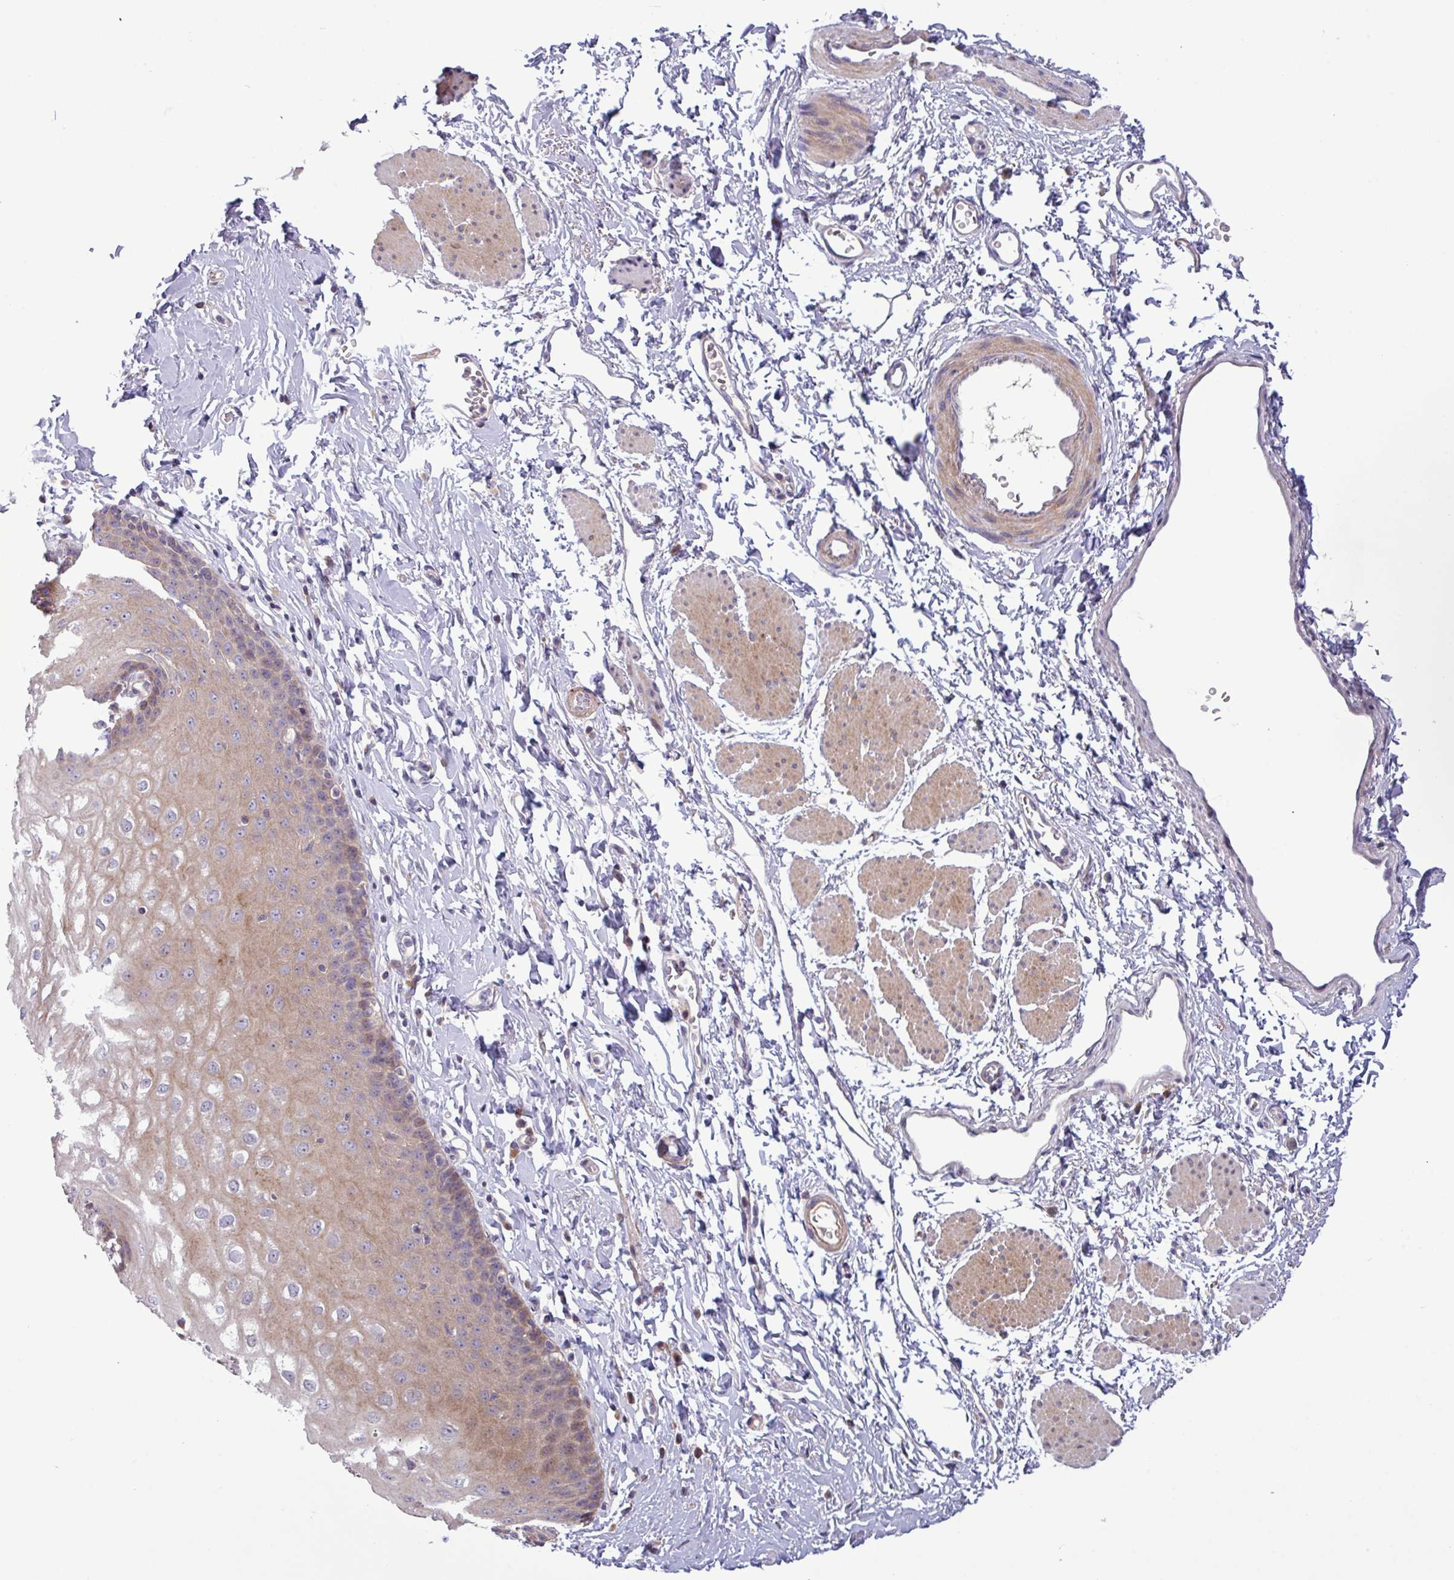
{"staining": {"intensity": "weak", "quantity": "25%-75%", "location": "cytoplasmic/membranous"}, "tissue": "esophagus", "cell_type": "Squamous epithelial cells", "image_type": "normal", "snomed": [{"axis": "morphology", "description": "Normal tissue, NOS"}, {"axis": "topography", "description": "Esophagus"}], "caption": "High-magnification brightfield microscopy of normal esophagus stained with DAB (brown) and counterstained with hematoxylin (blue). squamous epithelial cells exhibit weak cytoplasmic/membranous staining is present in approximately25%-75% of cells.", "gene": "TNFSF12", "patient": {"sex": "male", "age": 70}}